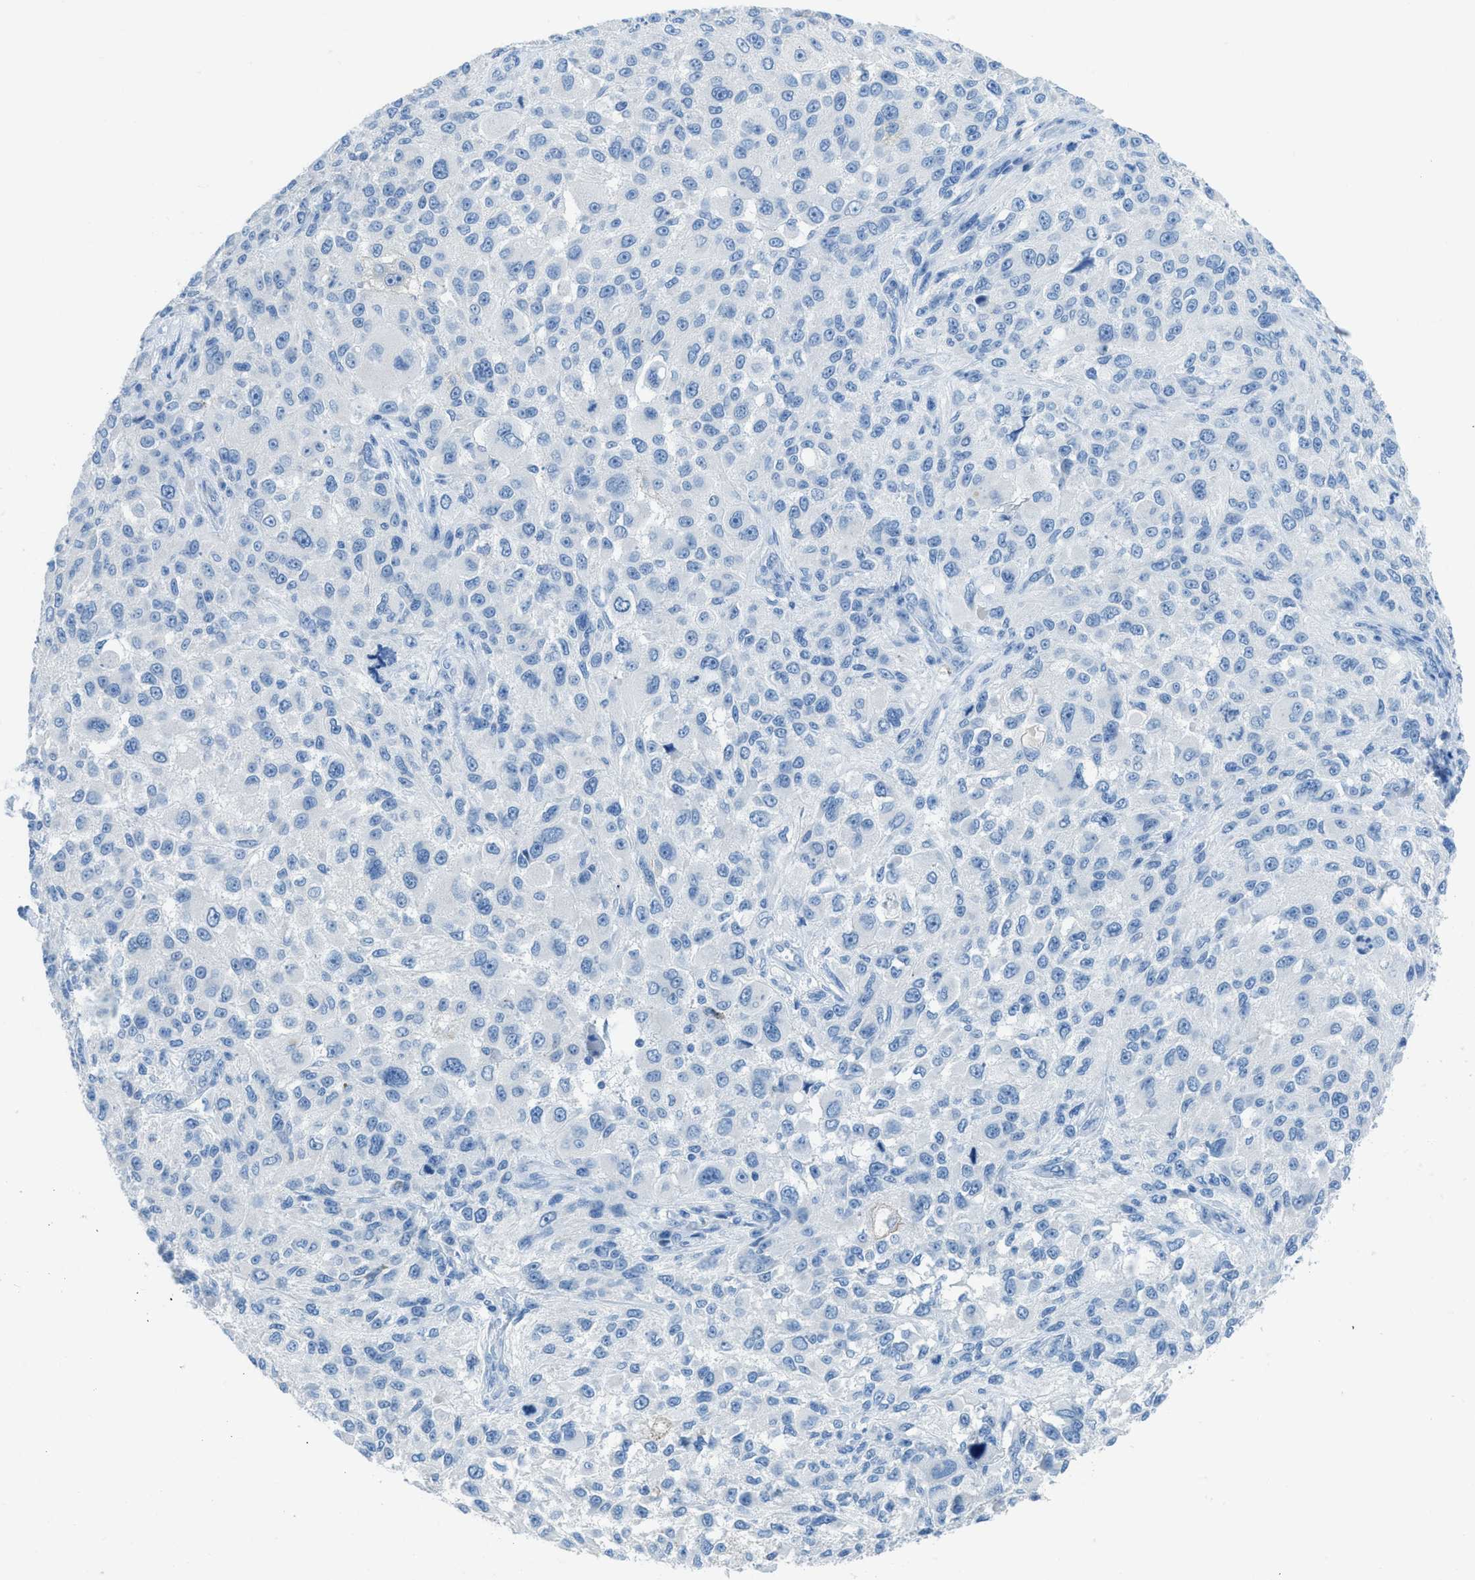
{"staining": {"intensity": "negative", "quantity": "none", "location": "none"}, "tissue": "melanoma", "cell_type": "Tumor cells", "image_type": "cancer", "snomed": [{"axis": "morphology", "description": "Necrosis, NOS"}, {"axis": "morphology", "description": "Malignant melanoma, NOS"}, {"axis": "topography", "description": "Skin"}], "caption": "Immunohistochemistry micrograph of neoplastic tissue: human melanoma stained with DAB shows no significant protein staining in tumor cells.", "gene": "ACAN", "patient": {"sex": "female", "age": 87}}